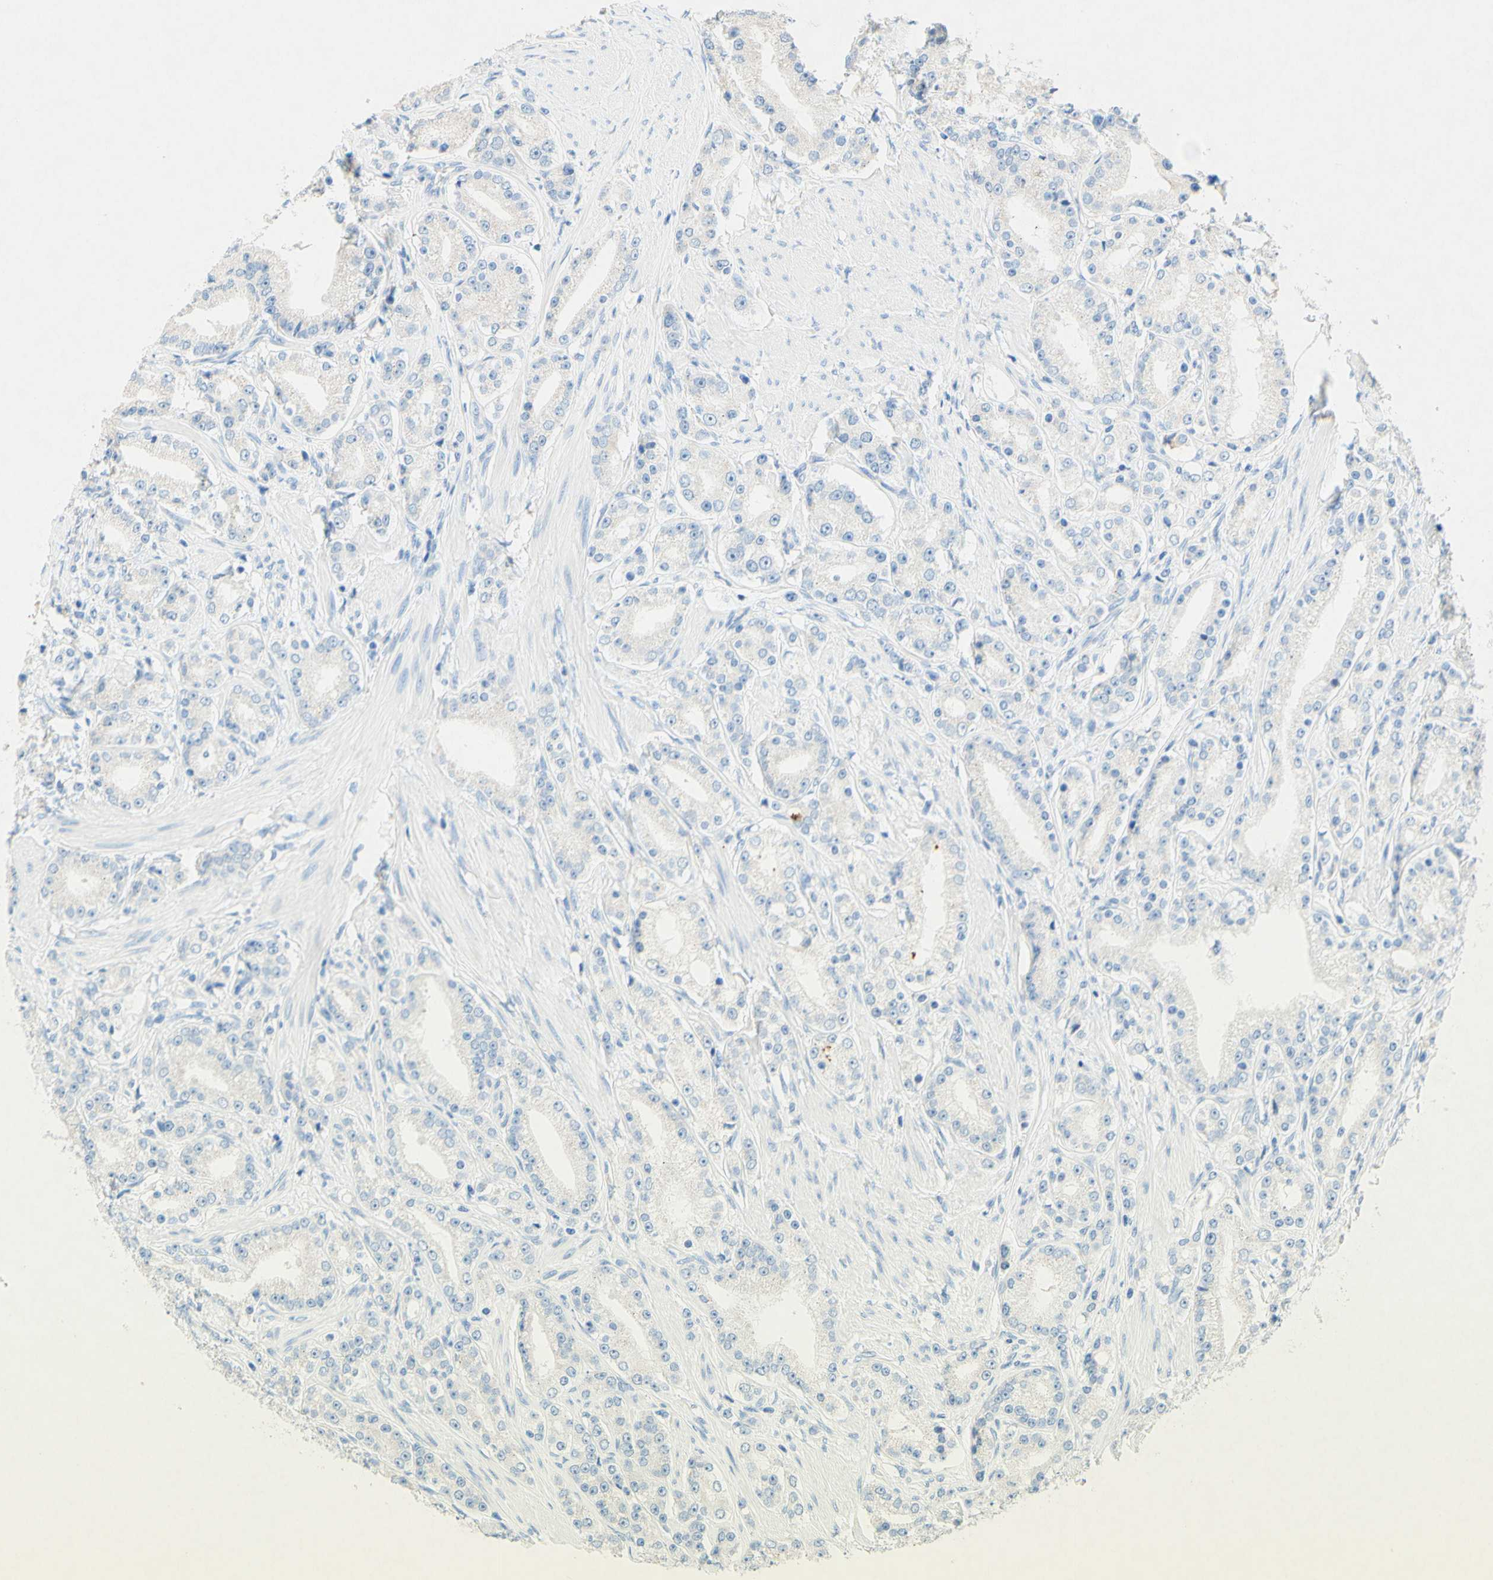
{"staining": {"intensity": "negative", "quantity": "none", "location": "none"}, "tissue": "prostate cancer", "cell_type": "Tumor cells", "image_type": "cancer", "snomed": [{"axis": "morphology", "description": "Adenocarcinoma, Low grade"}, {"axis": "topography", "description": "Prostate"}], "caption": "There is no significant positivity in tumor cells of prostate adenocarcinoma (low-grade).", "gene": "SLC46A1", "patient": {"sex": "male", "age": 63}}